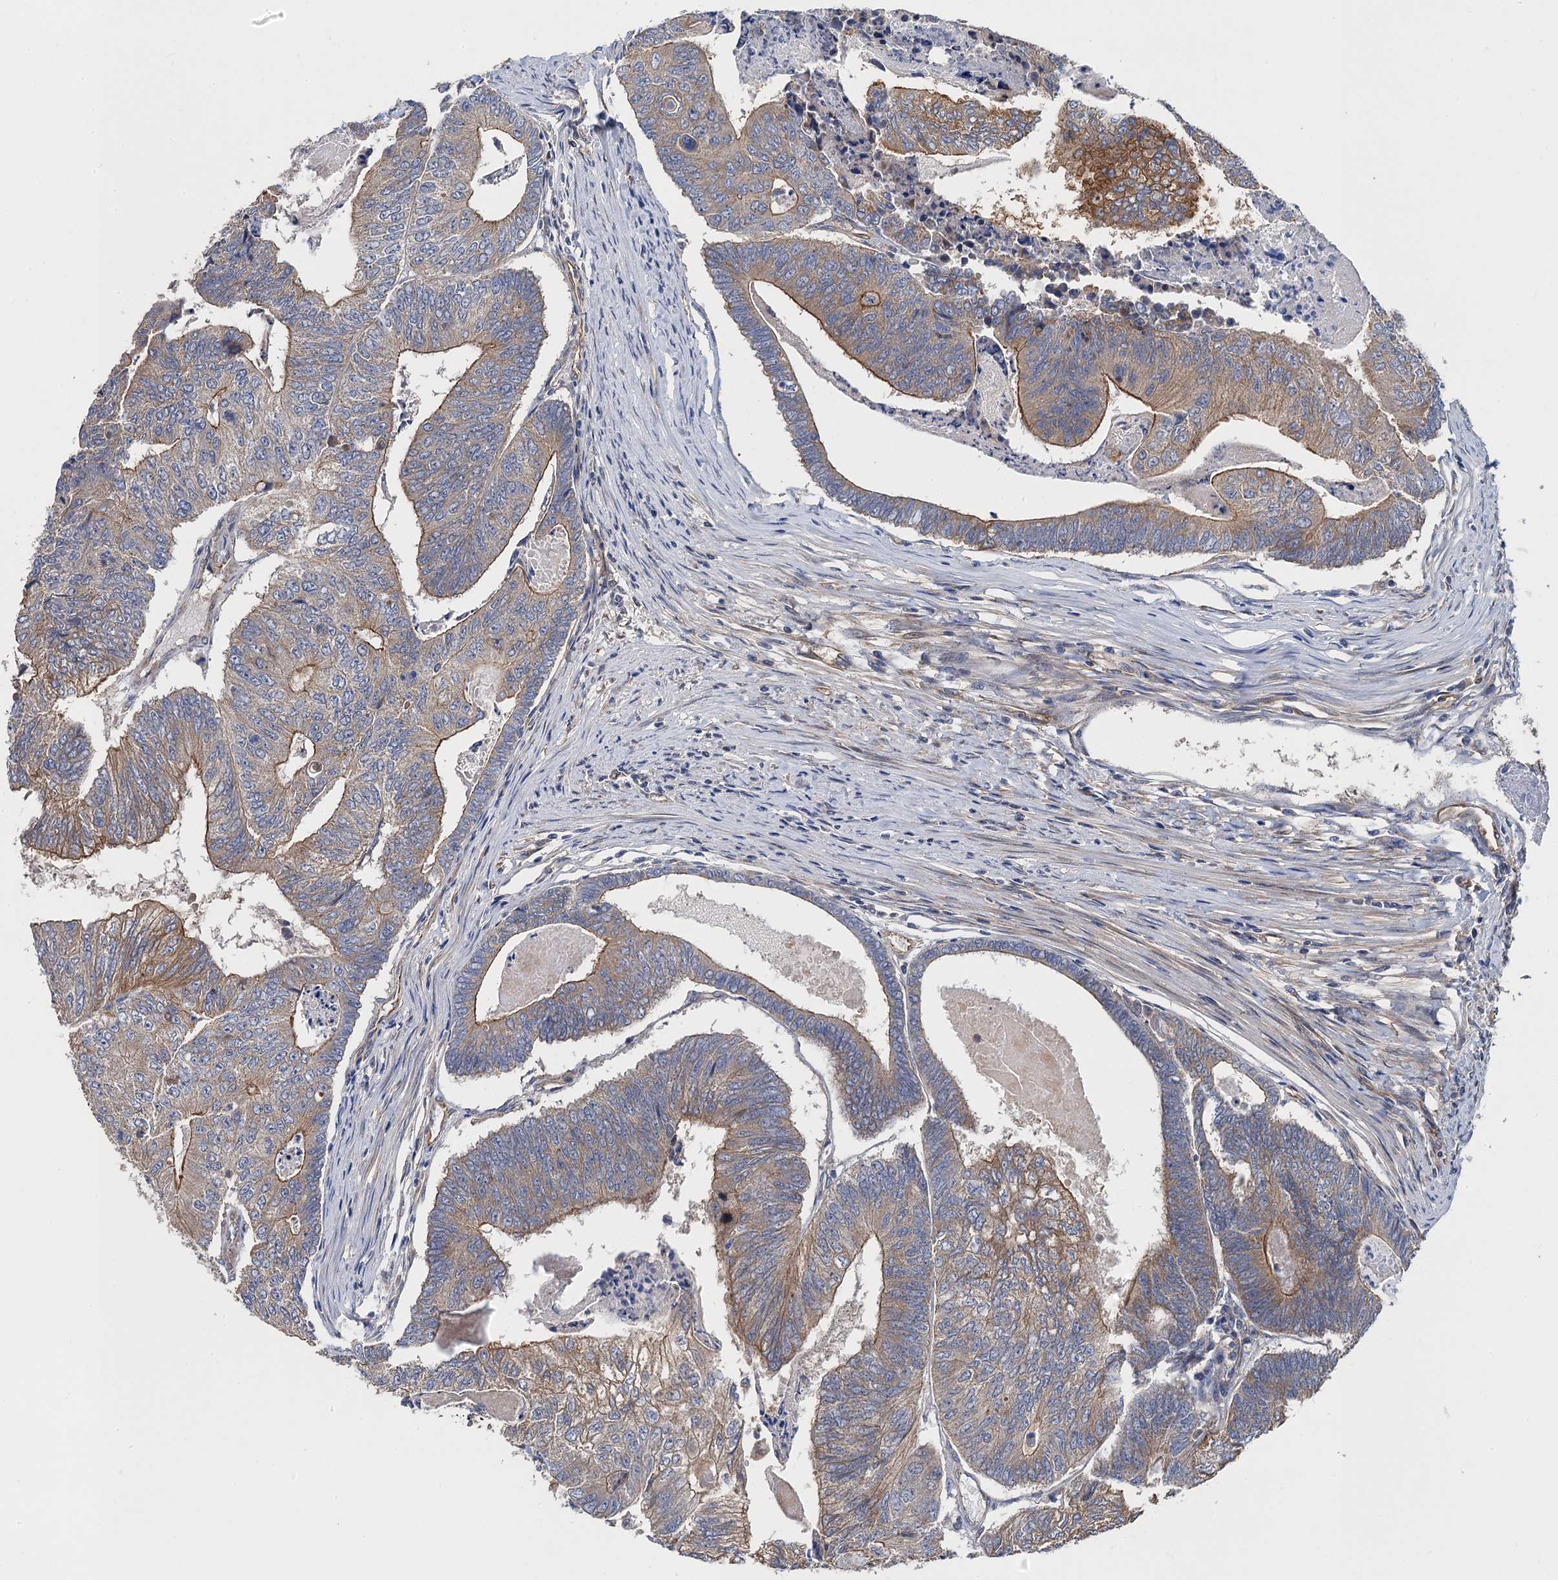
{"staining": {"intensity": "moderate", "quantity": "25%-75%", "location": "cytoplasmic/membranous"}, "tissue": "colorectal cancer", "cell_type": "Tumor cells", "image_type": "cancer", "snomed": [{"axis": "morphology", "description": "Adenocarcinoma, NOS"}, {"axis": "topography", "description": "Colon"}], "caption": "DAB (3,3'-diaminobenzidine) immunohistochemical staining of human colorectal cancer shows moderate cytoplasmic/membranous protein staining in approximately 25%-75% of tumor cells.", "gene": "PJA2", "patient": {"sex": "female", "age": 67}}